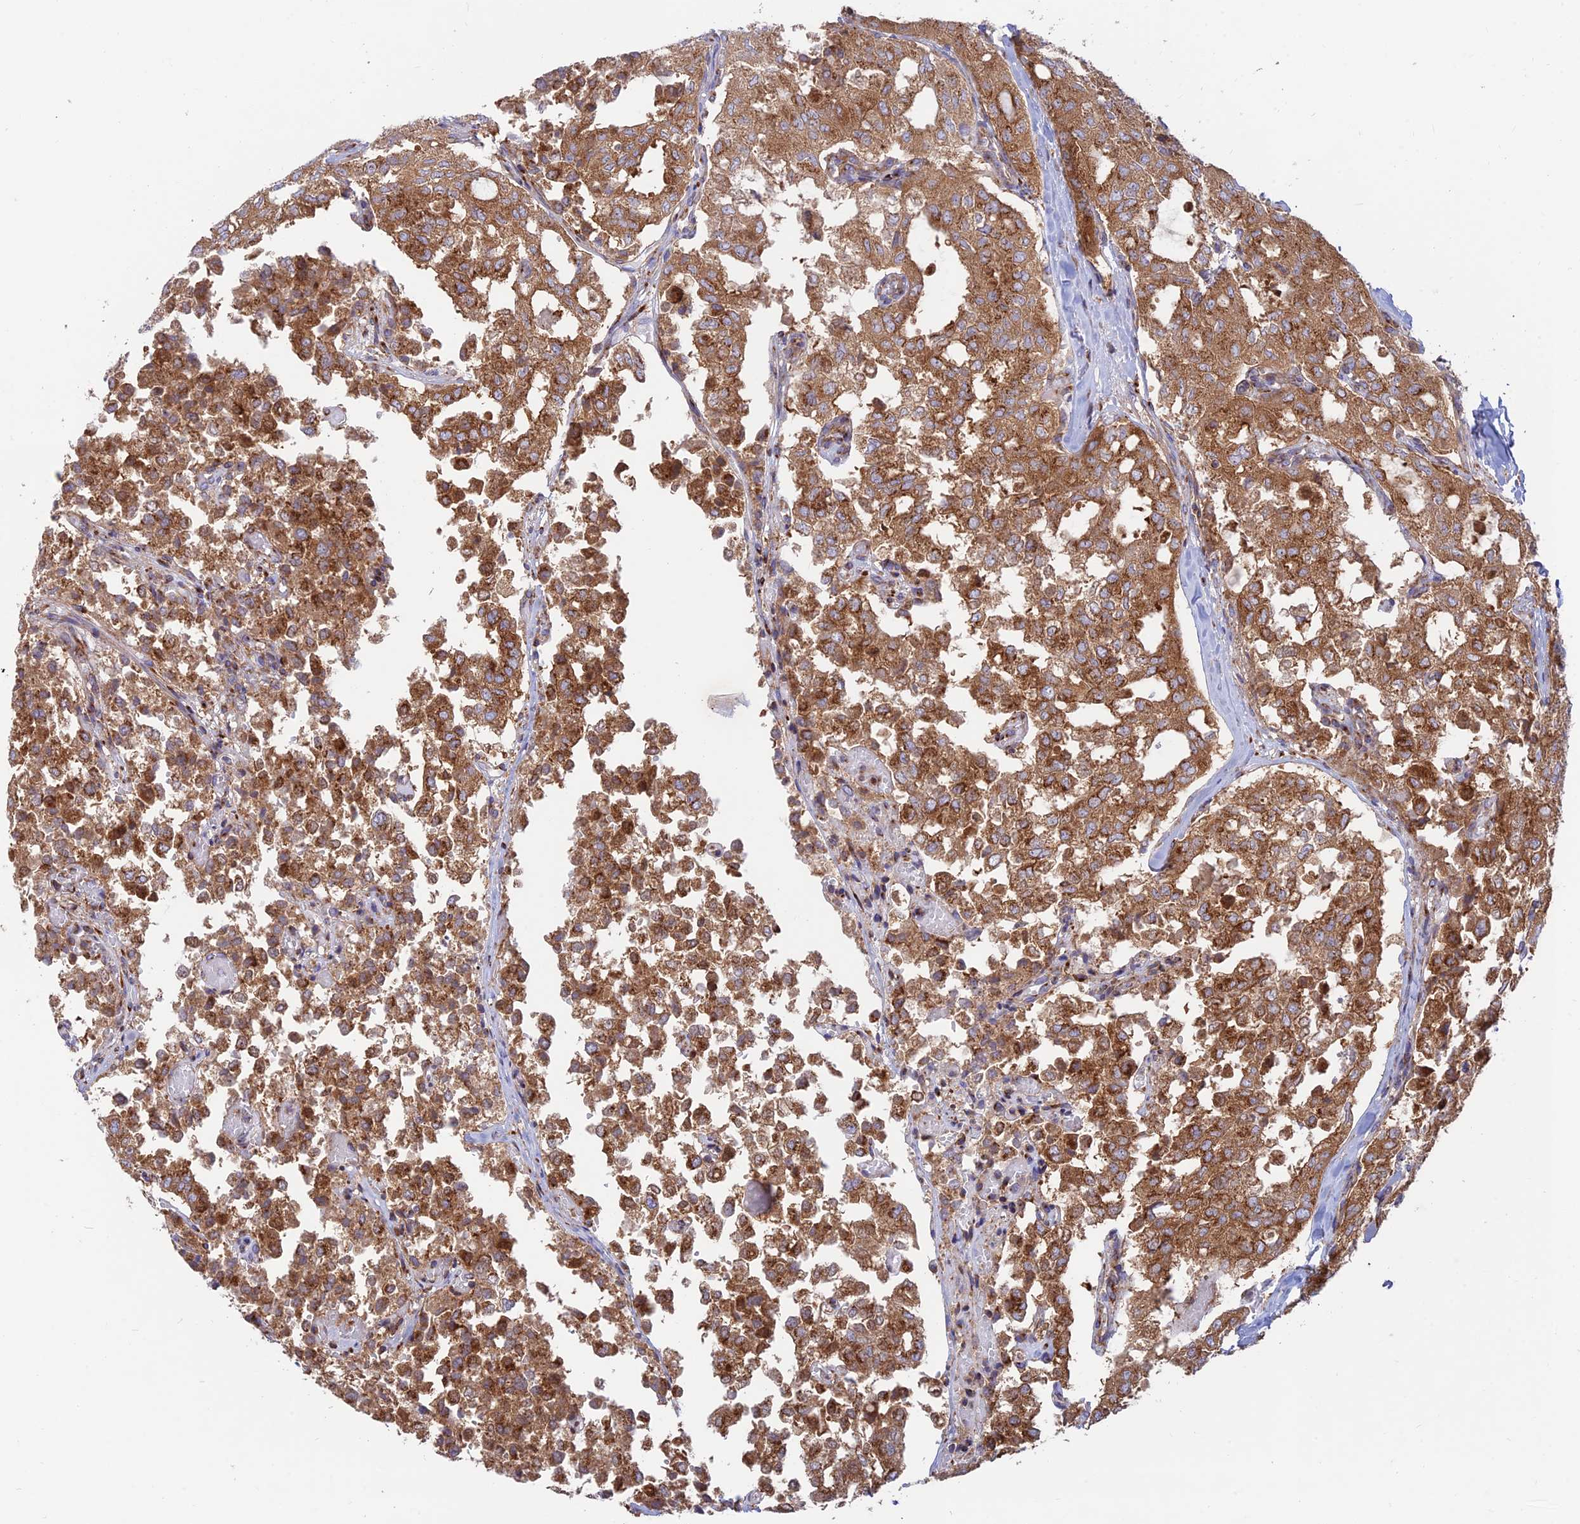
{"staining": {"intensity": "strong", "quantity": ">75%", "location": "cytoplasmic/membranous"}, "tissue": "thyroid cancer", "cell_type": "Tumor cells", "image_type": "cancer", "snomed": [{"axis": "morphology", "description": "Follicular adenoma carcinoma, NOS"}, {"axis": "topography", "description": "Thyroid gland"}], "caption": "Protein staining of thyroid follicular adenoma carcinoma tissue exhibits strong cytoplasmic/membranous positivity in about >75% of tumor cells.", "gene": "GOLGA3", "patient": {"sex": "male", "age": 75}}